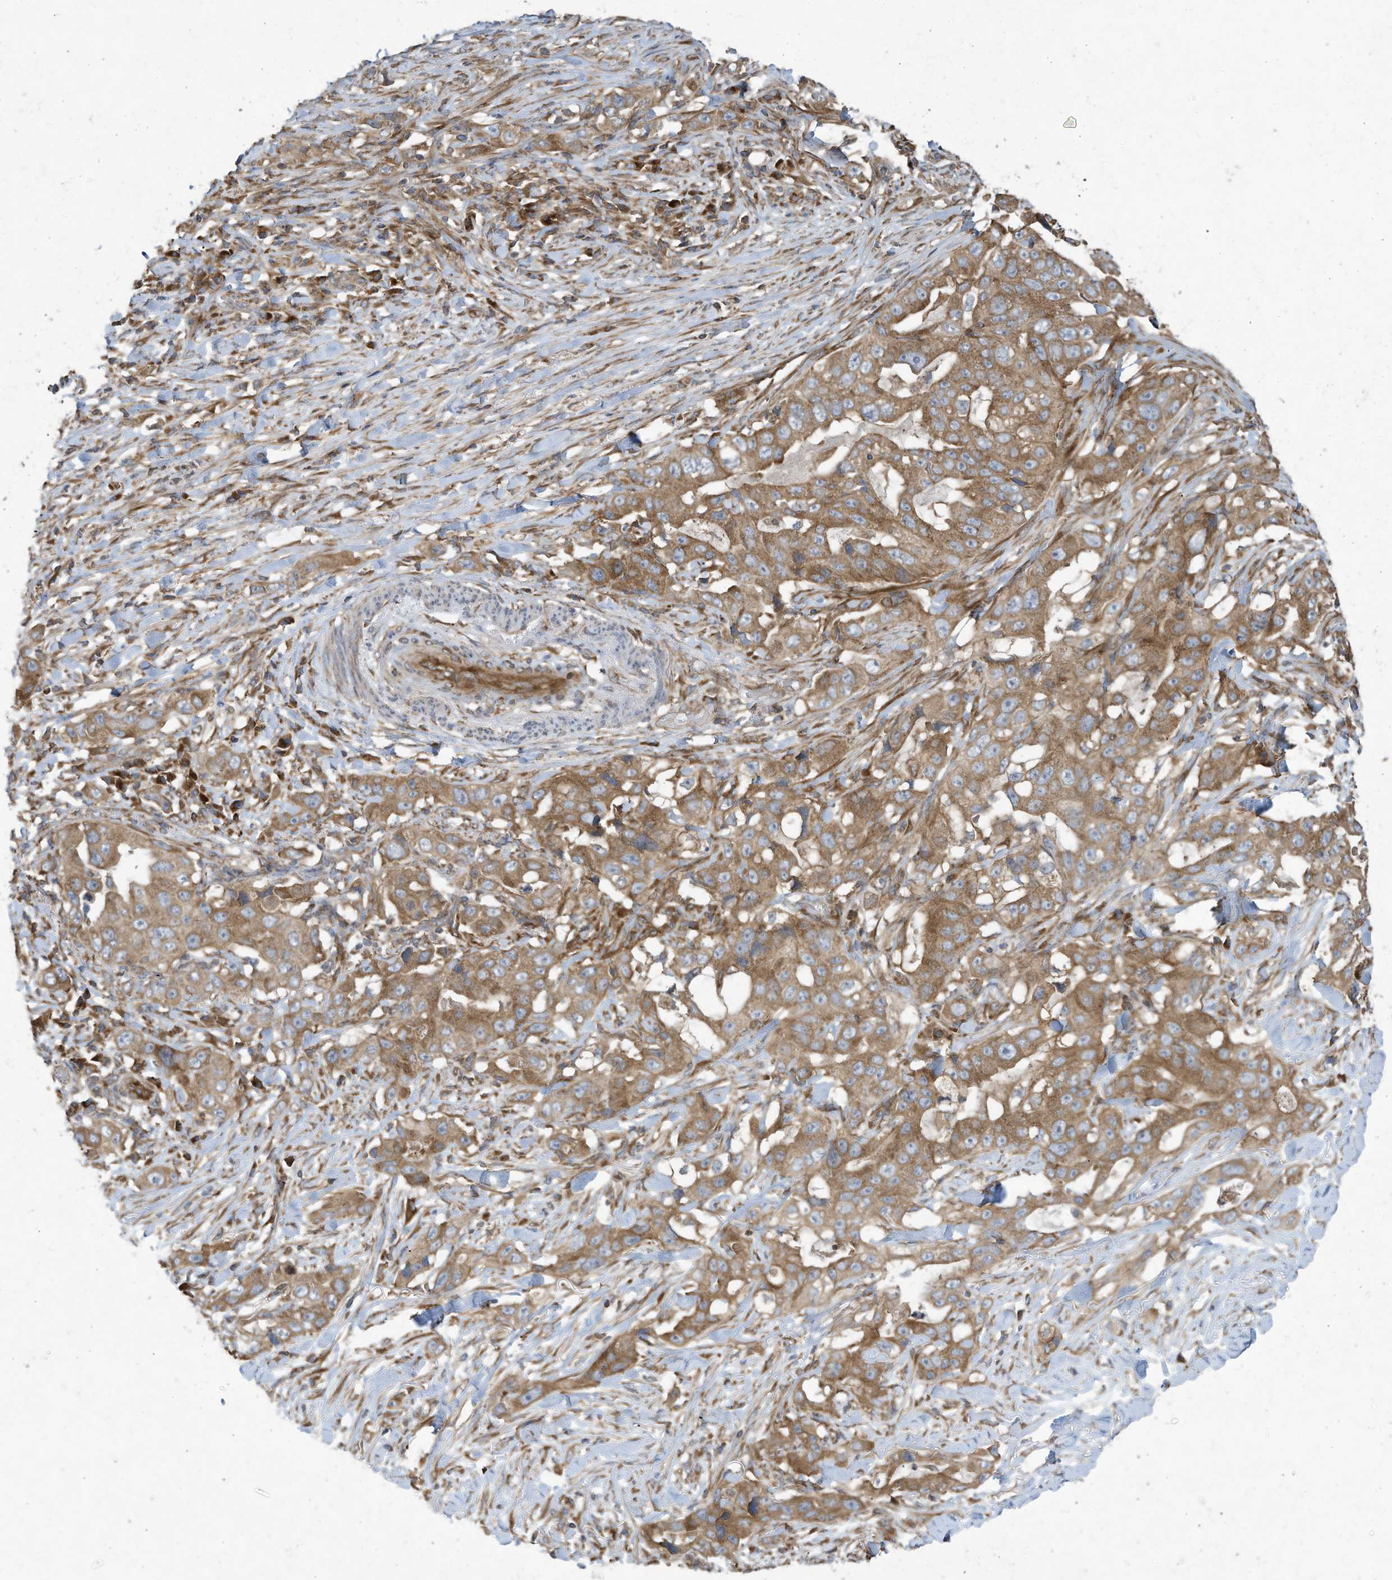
{"staining": {"intensity": "moderate", "quantity": ">75%", "location": "cytoplasmic/membranous"}, "tissue": "lung cancer", "cell_type": "Tumor cells", "image_type": "cancer", "snomed": [{"axis": "morphology", "description": "Adenocarcinoma, NOS"}, {"axis": "topography", "description": "Lung"}], "caption": "IHC of lung cancer shows medium levels of moderate cytoplasmic/membranous staining in about >75% of tumor cells.", "gene": "SYNJ2", "patient": {"sex": "female", "age": 51}}